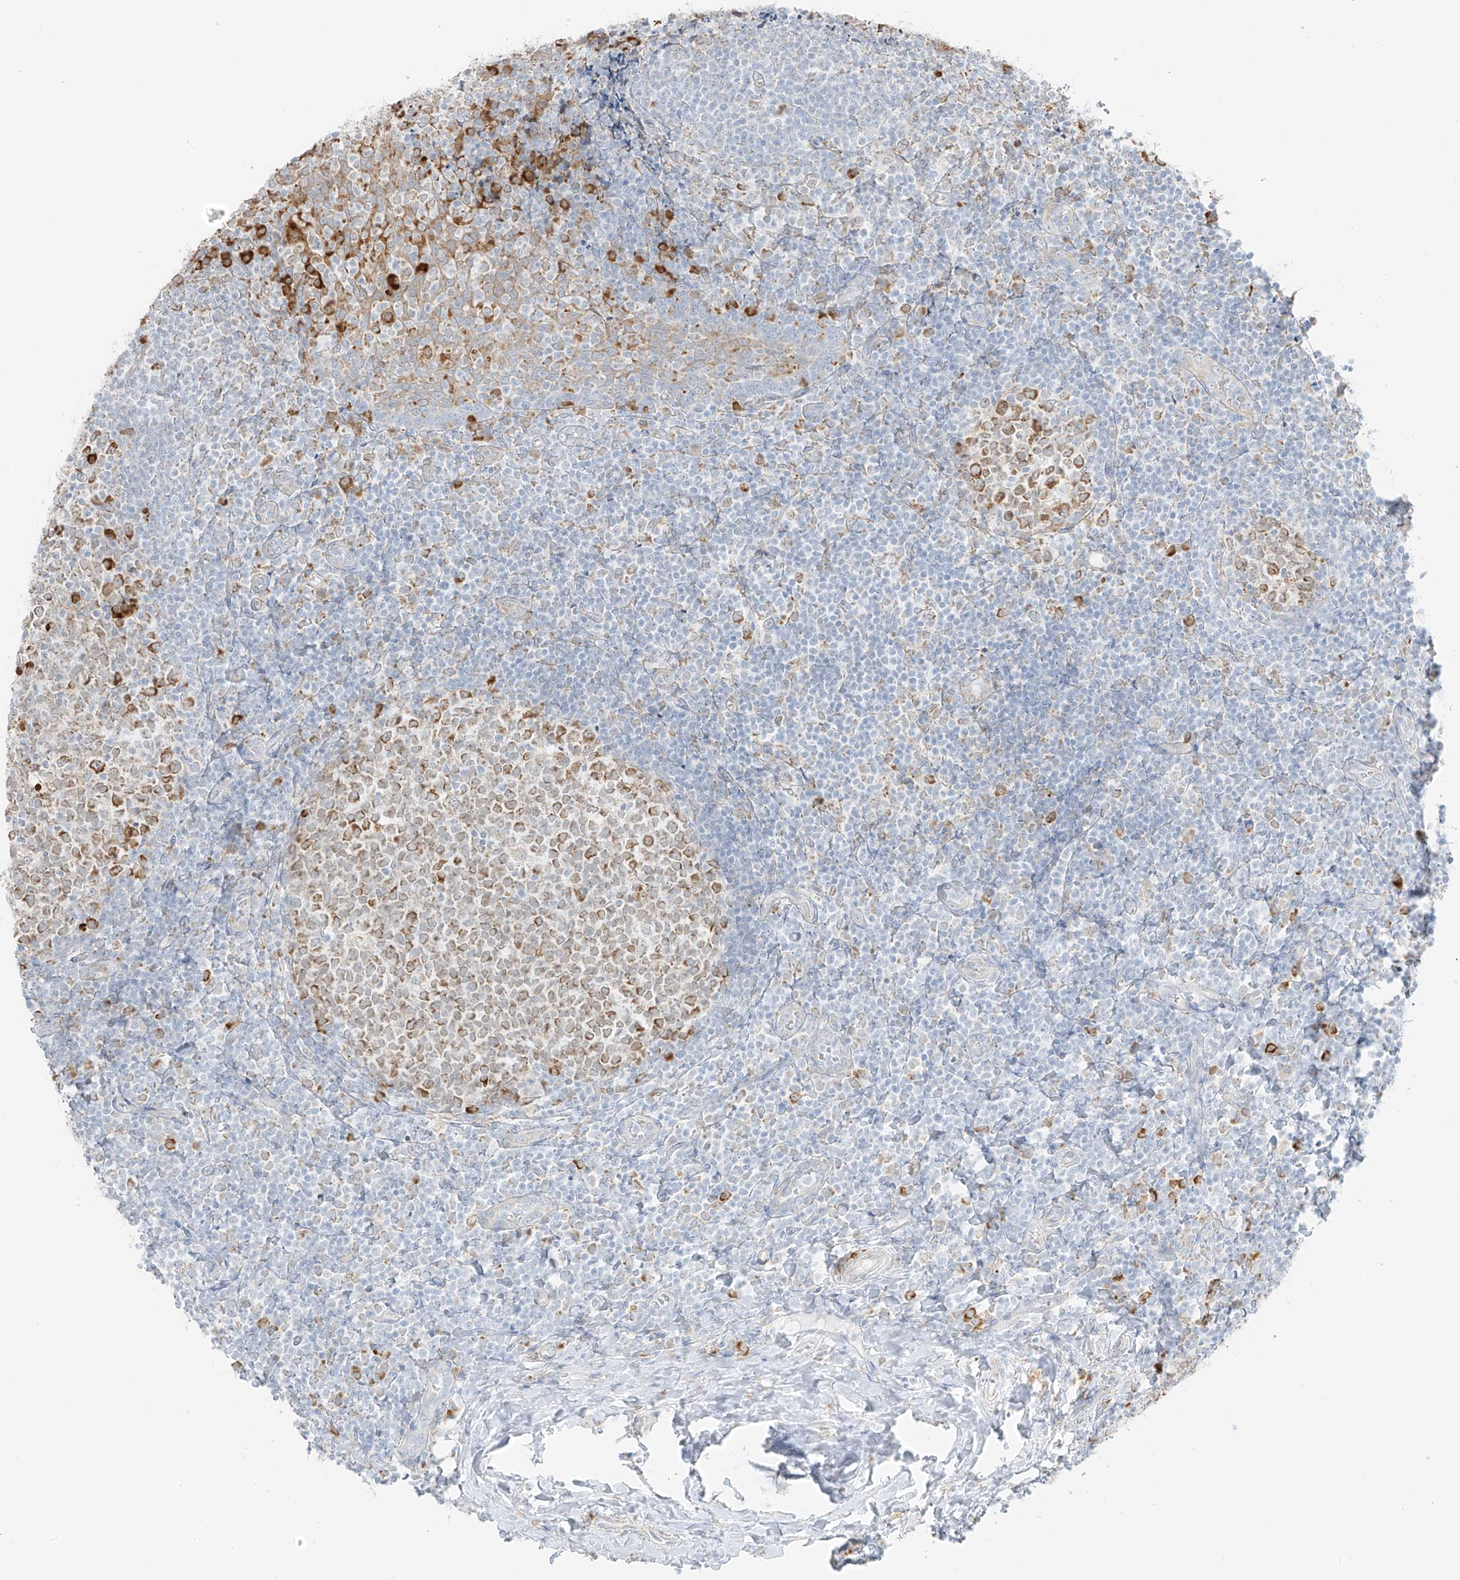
{"staining": {"intensity": "moderate", "quantity": ">75%", "location": "cytoplasmic/membranous"}, "tissue": "tonsil", "cell_type": "Germinal center cells", "image_type": "normal", "snomed": [{"axis": "morphology", "description": "Normal tissue, NOS"}, {"axis": "topography", "description": "Tonsil"}], "caption": "Immunohistochemistry staining of unremarkable tonsil, which demonstrates medium levels of moderate cytoplasmic/membranous positivity in about >75% of germinal center cells indicating moderate cytoplasmic/membranous protein staining. The staining was performed using DAB (3,3'-diaminobenzidine) (brown) for protein detection and nuclei were counterstained in hematoxylin (blue).", "gene": "LRRC59", "patient": {"sex": "female", "age": 19}}